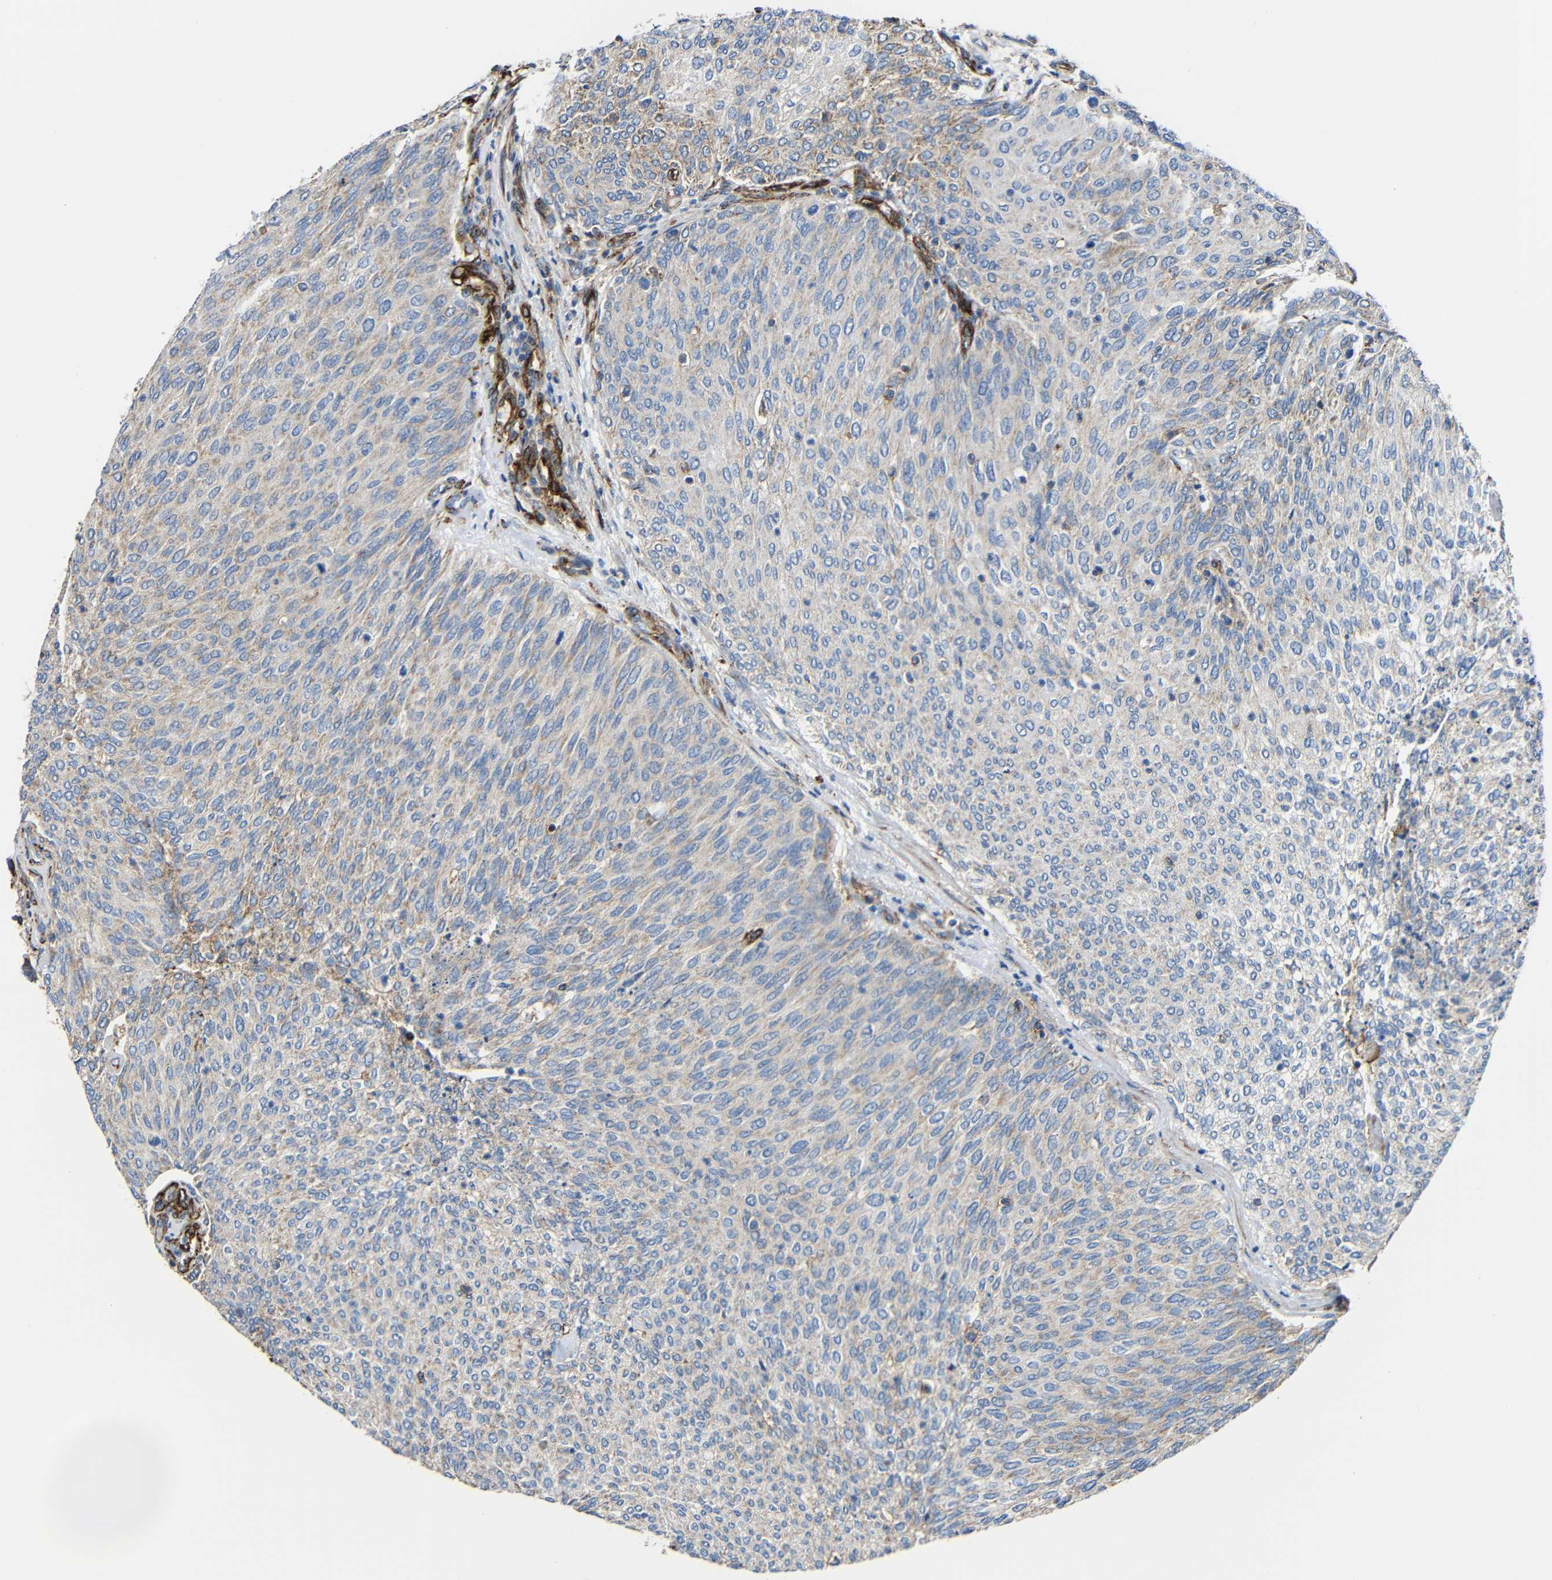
{"staining": {"intensity": "weak", "quantity": "25%-75%", "location": "cytoplasmic/membranous"}, "tissue": "urothelial cancer", "cell_type": "Tumor cells", "image_type": "cancer", "snomed": [{"axis": "morphology", "description": "Urothelial carcinoma, Low grade"}, {"axis": "topography", "description": "Urinary bladder"}], "caption": "DAB immunohistochemical staining of low-grade urothelial carcinoma demonstrates weak cytoplasmic/membranous protein staining in approximately 25%-75% of tumor cells.", "gene": "IGSF10", "patient": {"sex": "female", "age": 79}}